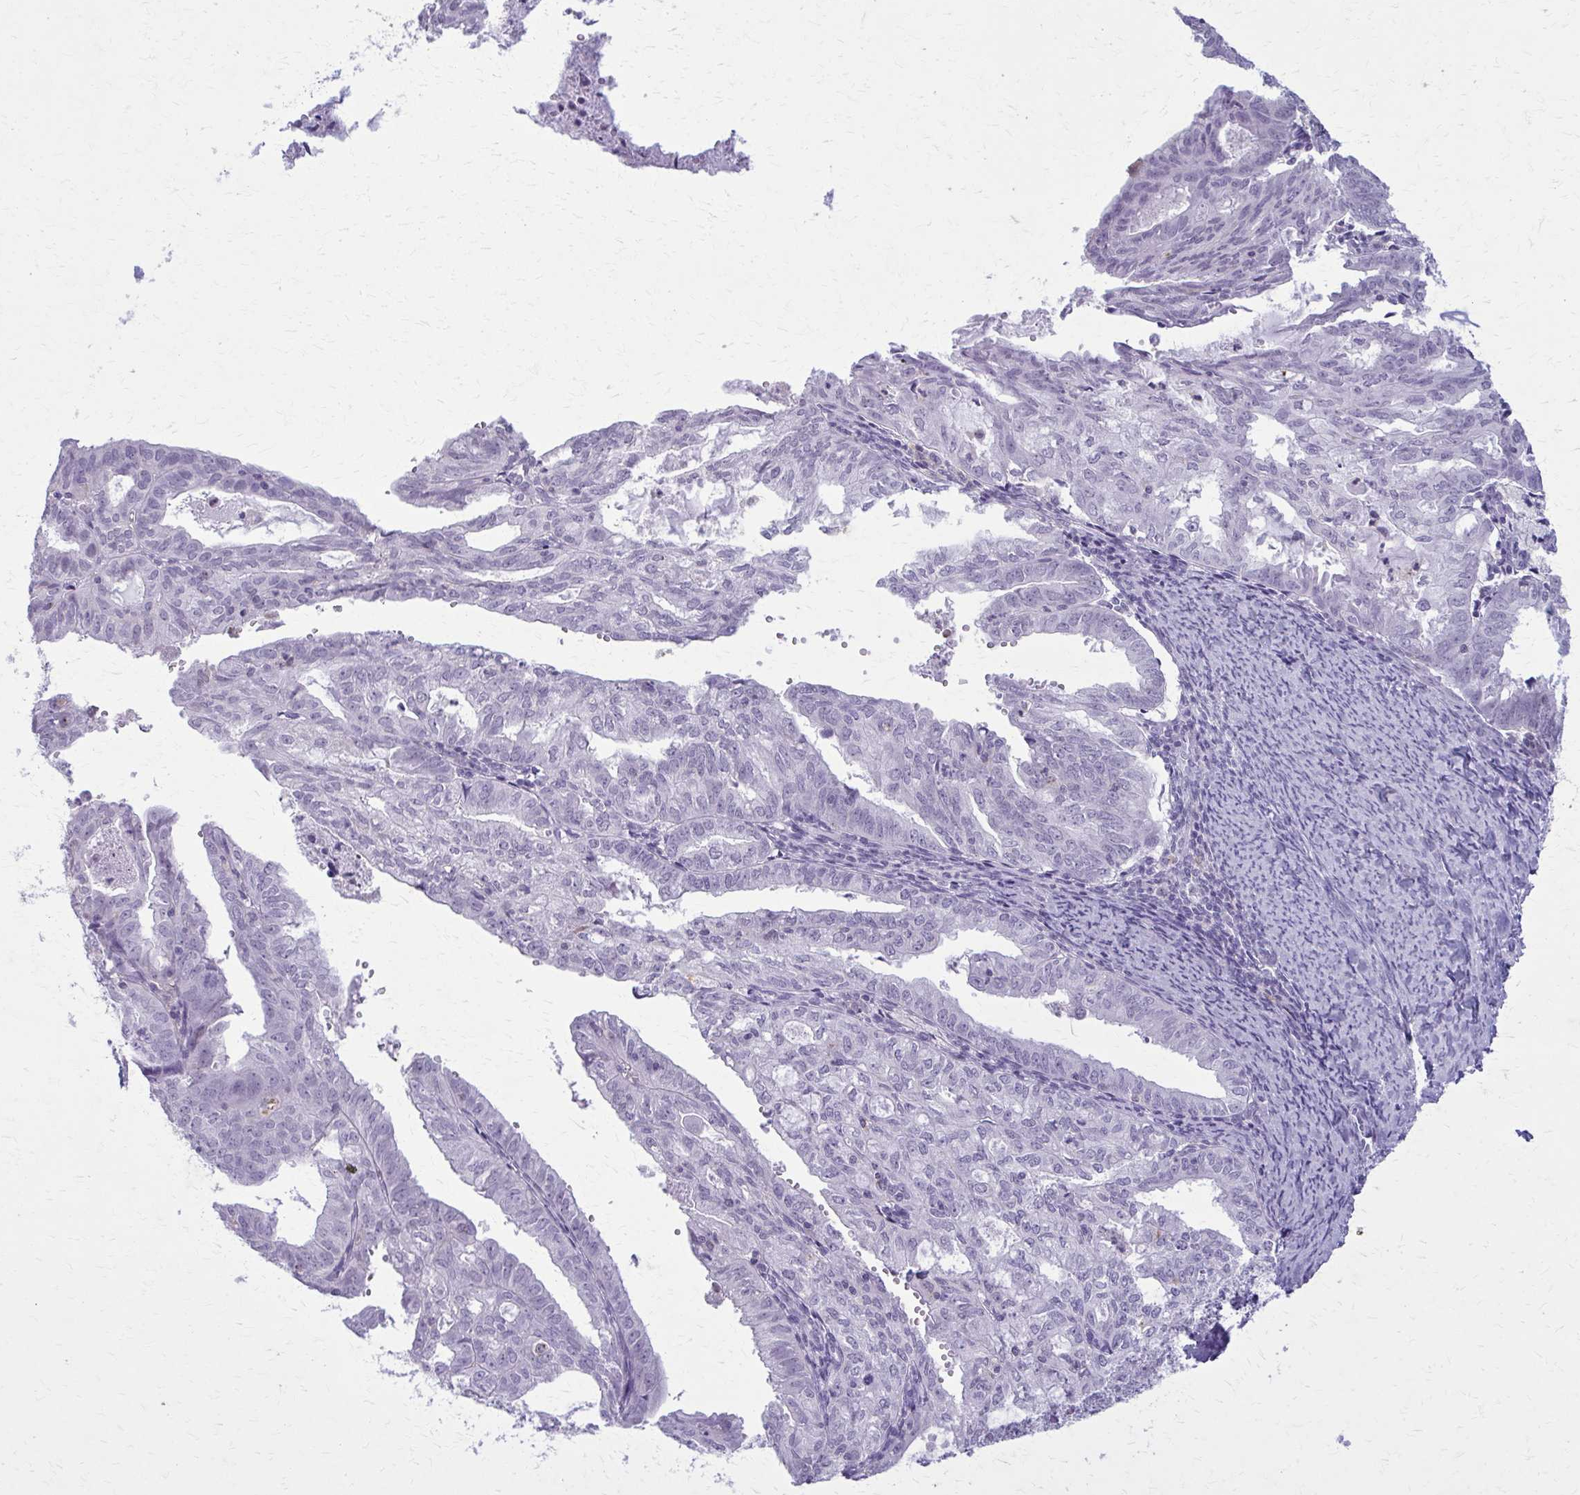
{"staining": {"intensity": "negative", "quantity": "none", "location": "none"}, "tissue": "endometrial cancer", "cell_type": "Tumor cells", "image_type": "cancer", "snomed": [{"axis": "morphology", "description": "Adenocarcinoma, NOS"}, {"axis": "topography", "description": "Endometrium"}], "caption": "DAB (3,3'-diaminobenzidine) immunohistochemical staining of endometrial cancer (adenocarcinoma) shows no significant expression in tumor cells. The staining was performed using DAB to visualize the protein expression in brown, while the nuclei were stained in blue with hematoxylin (Magnification: 20x).", "gene": "CARD9", "patient": {"sex": "female", "age": 70}}